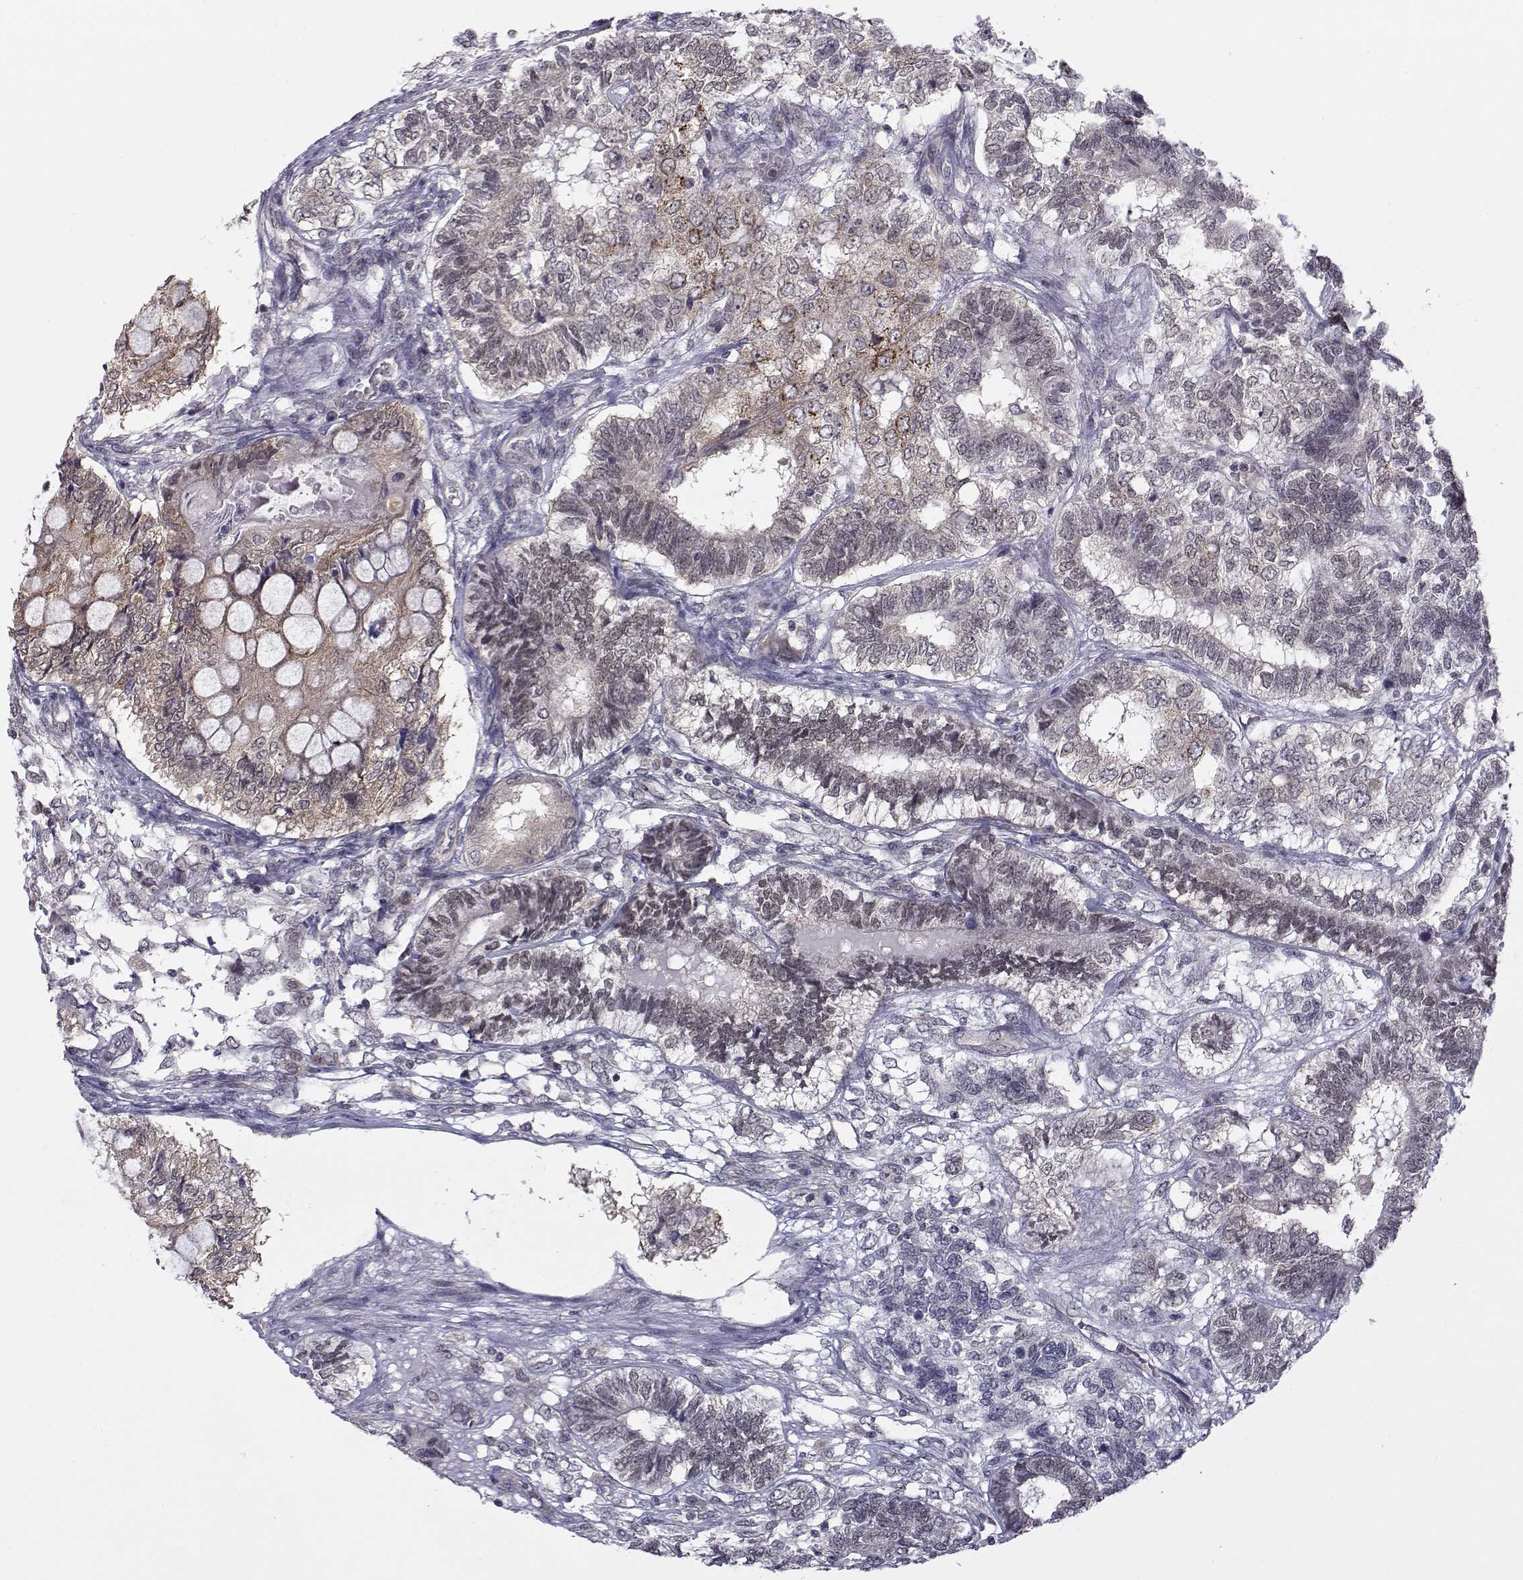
{"staining": {"intensity": "moderate", "quantity": "25%-75%", "location": "cytoplasmic/membranous"}, "tissue": "testis cancer", "cell_type": "Tumor cells", "image_type": "cancer", "snomed": [{"axis": "morphology", "description": "Seminoma, NOS"}, {"axis": "morphology", "description": "Carcinoma, Embryonal, NOS"}, {"axis": "topography", "description": "Testis"}], "caption": "Tumor cells show medium levels of moderate cytoplasmic/membranous expression in about 25%-75% of cells in human testis cancer. The staining was performed using DAB (3,3'-diaminobenzidine) to visualize the protein expression in brown, while the nuclei were stained in blue with hematoxylin (Magnification: 20x).", "gene": "KIF13B", "patient": {"sex": "male", "age": 41}}